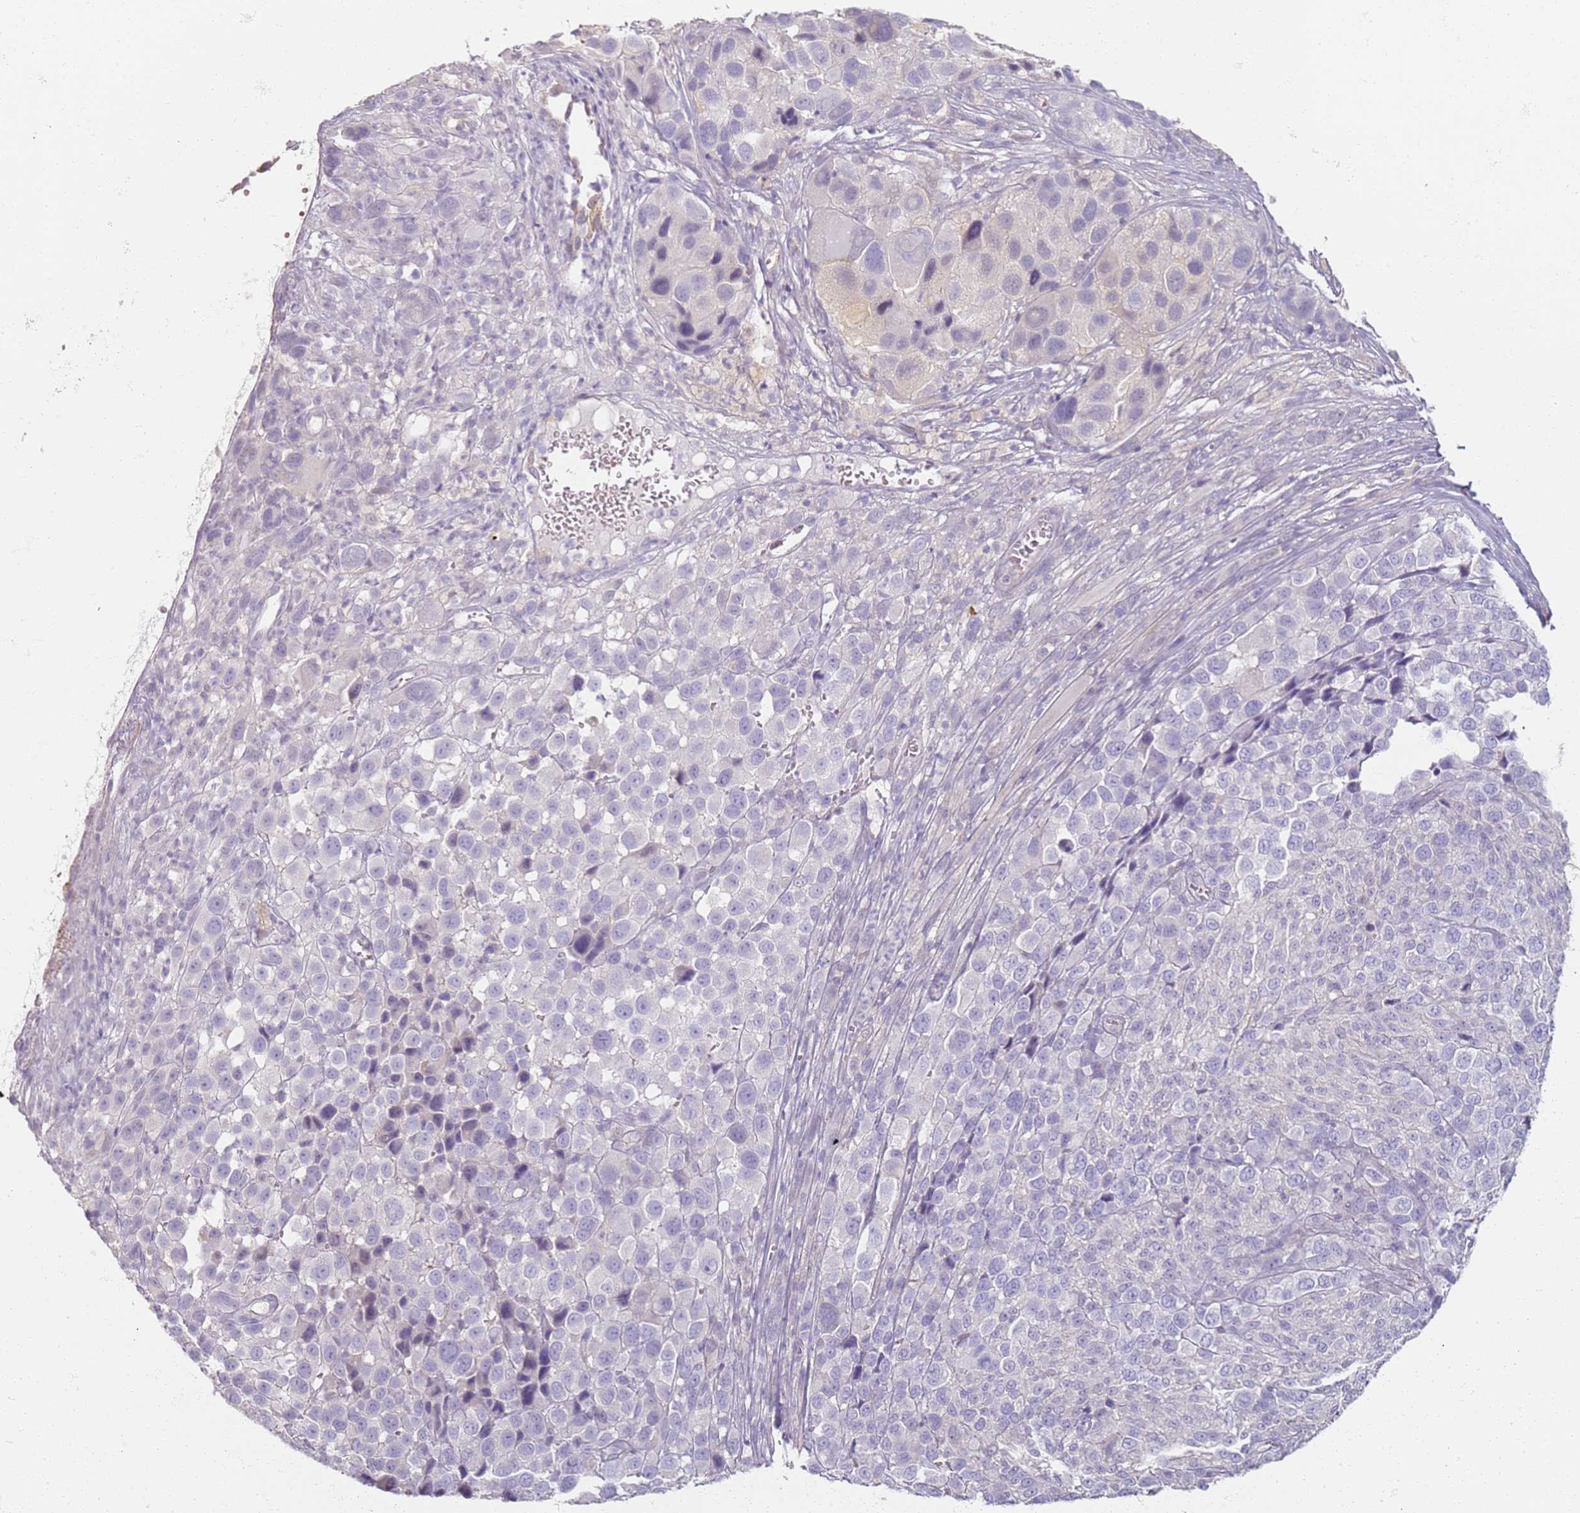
{"staining": {"intensity": "negative", "quantity": "none", "location": "none"}, "tissue": "melanoma", "cell_type": "Tumor cells", "image_type": "cancer", "snomed": [{"axis": "morphology", "description": "Malignant melanoma, NOS"}, {"axis": "topography", "description": "Skin of trunk"}], "caption": "A micrograph of malignant melanoma stained for a protein exhibits no brown staining in tumor cells.", "gene": "CD40LG", "patient": {"sex": "male", "age": 71}}